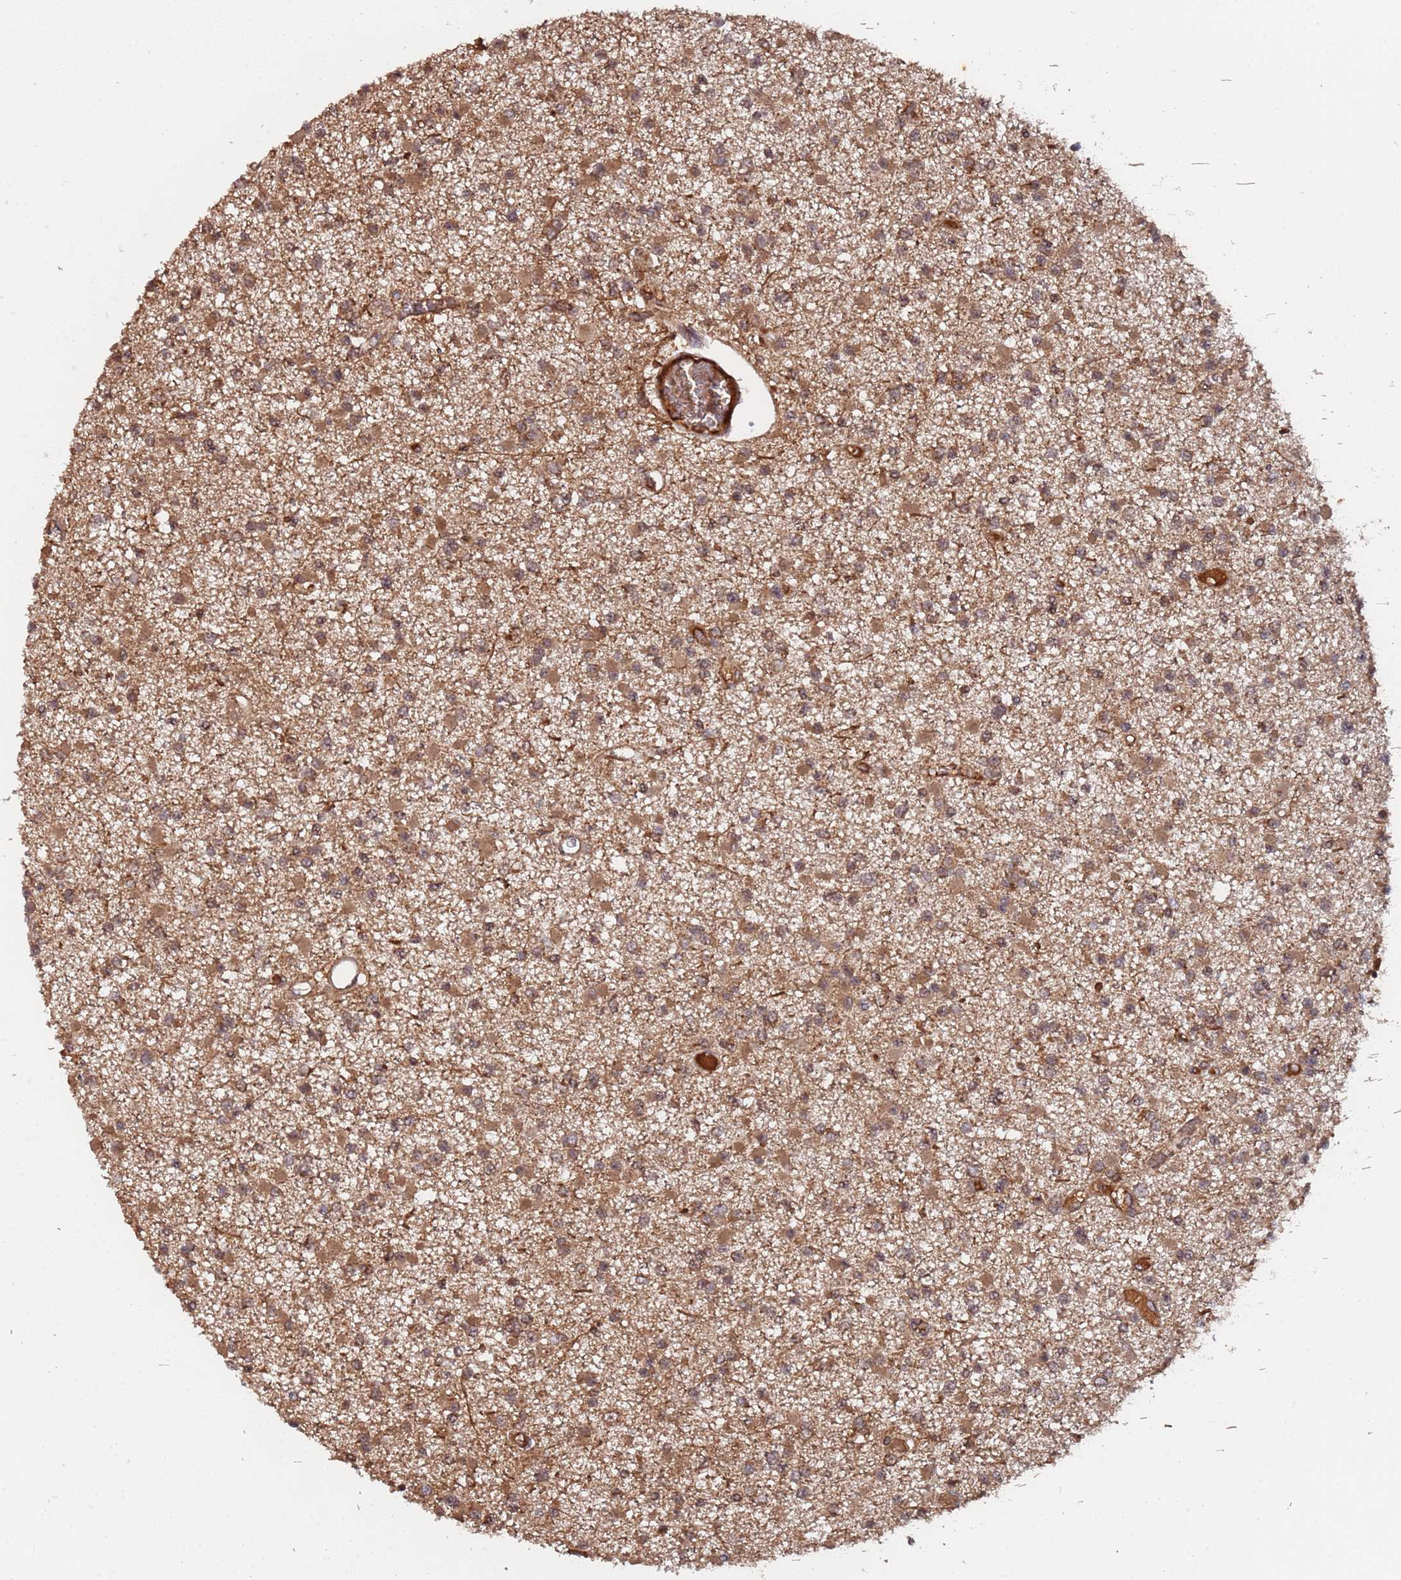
{"staining": {"intensity": "moderate", "quantity": ">75%", "location": "cytoplasmic/membranous"}, "tissue": "glioma", "cell_type": "Tumor cells", "image_type": "cancer", "snomed": [{"axis": "morphology", "description": "Glioma, malignant, Low grade"}, {"axis": "topography", "description": "Brain"}], "caption": "Approximately >75% of tumor cells in human glioma demonstrate moderate cytoplasmic/membranous protein expression as visualized by brown immunohistochemical staining.", "gene": "ERI1", "patient": {"sex": "female", "age": 22}}